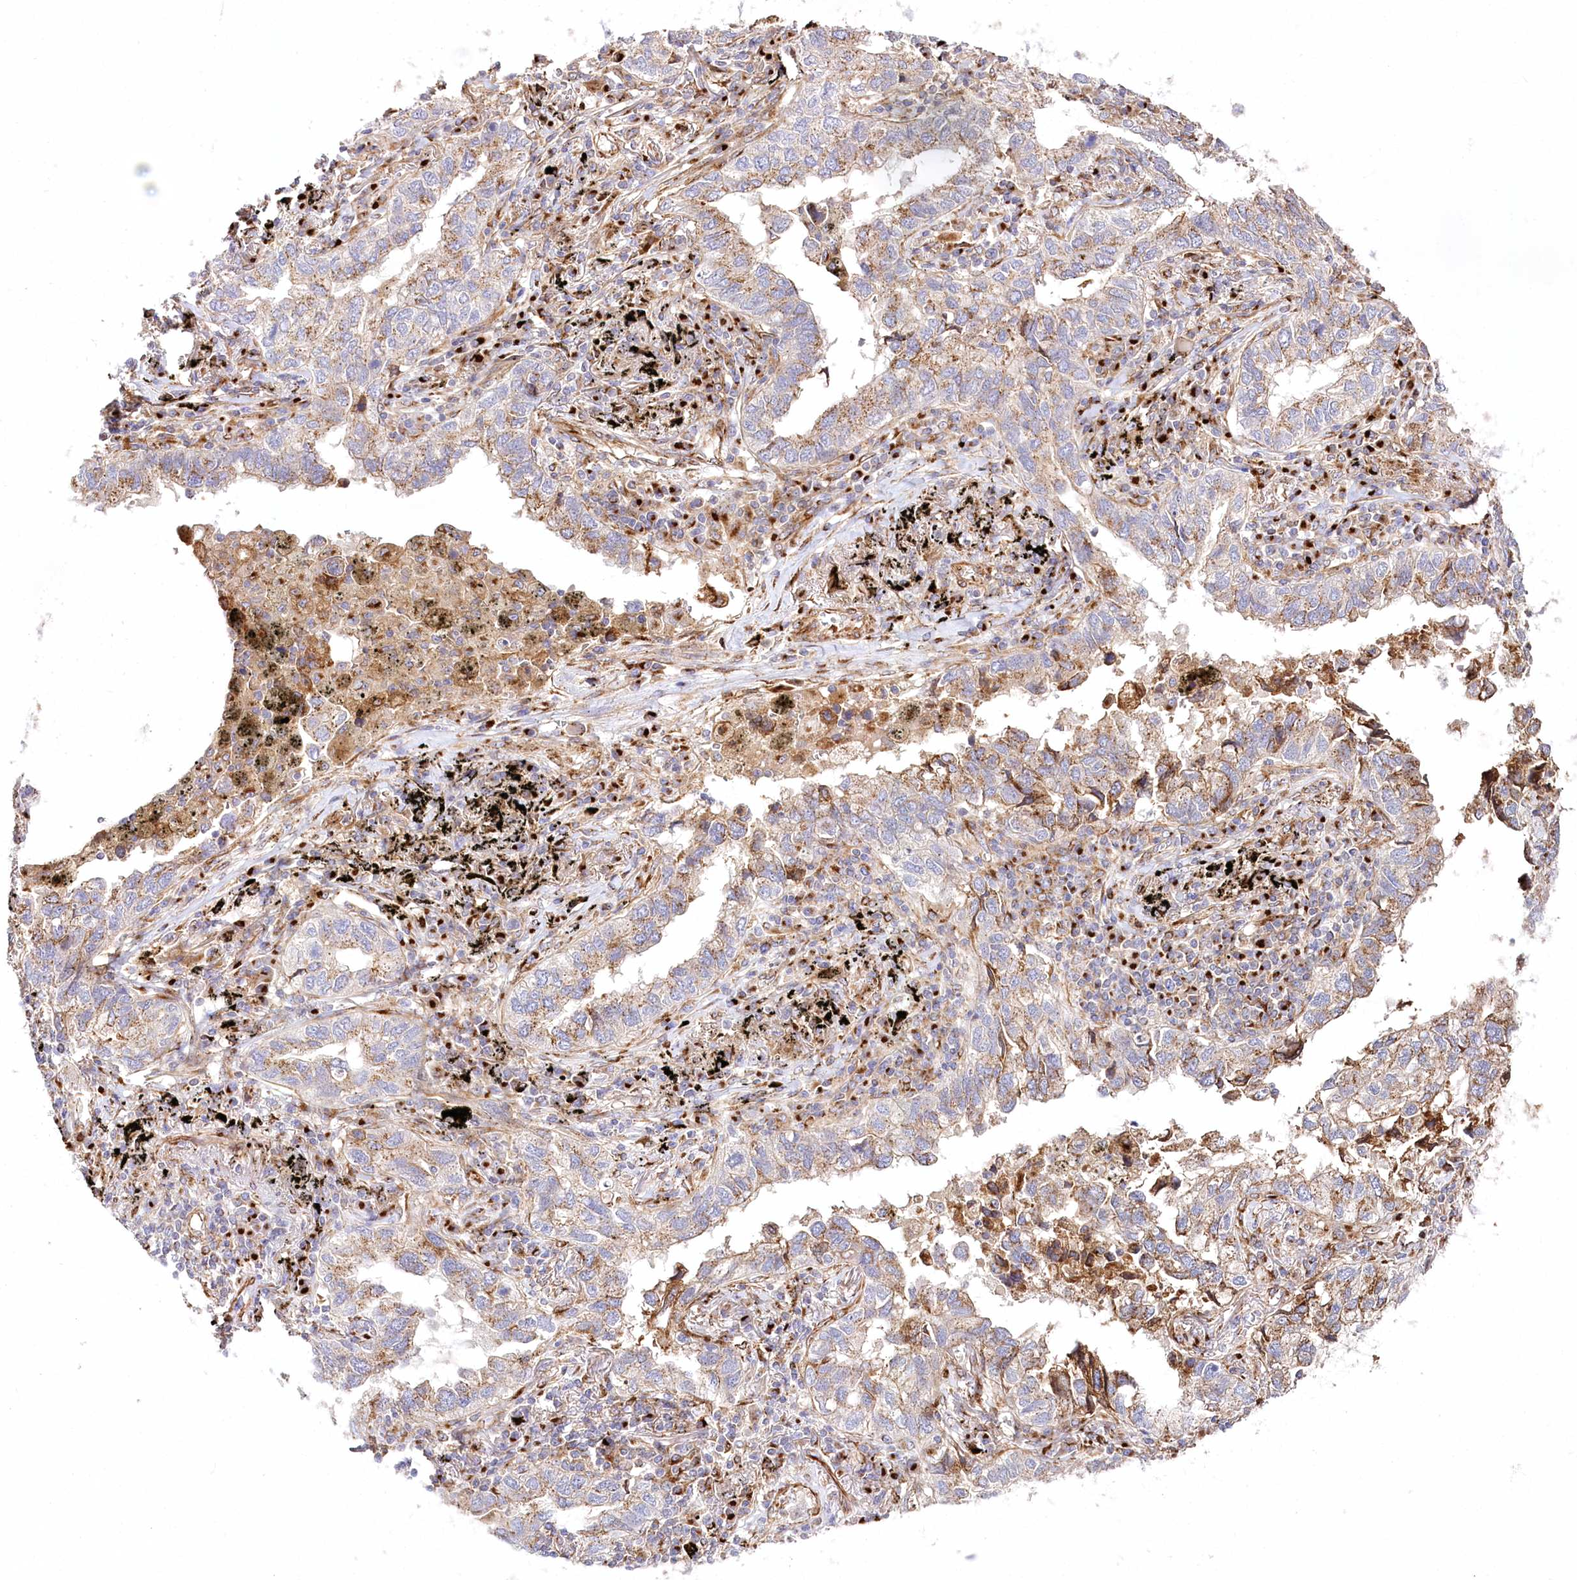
{"staining": {"intensity": "moderate", "quantity": ">75%", "location": "cytoplasmic/membranous"}, "tissue": "lung cancer", "cell_type": "Tumor cells", "image_type": "cancer", "snomed": [{"axis": "morphology", "description": "Adenocarcinoma, NOS"}, {"axis": "topography", "description": "Lung"}], "caption": "The image demonstrates staining of lung cancer, revealing moderate cytoplasmic/membranous protein positivity (brown color) within tumor cells.", "gene": "ABRAXAS2", "patient": {"sex": "male", "age": 65}}